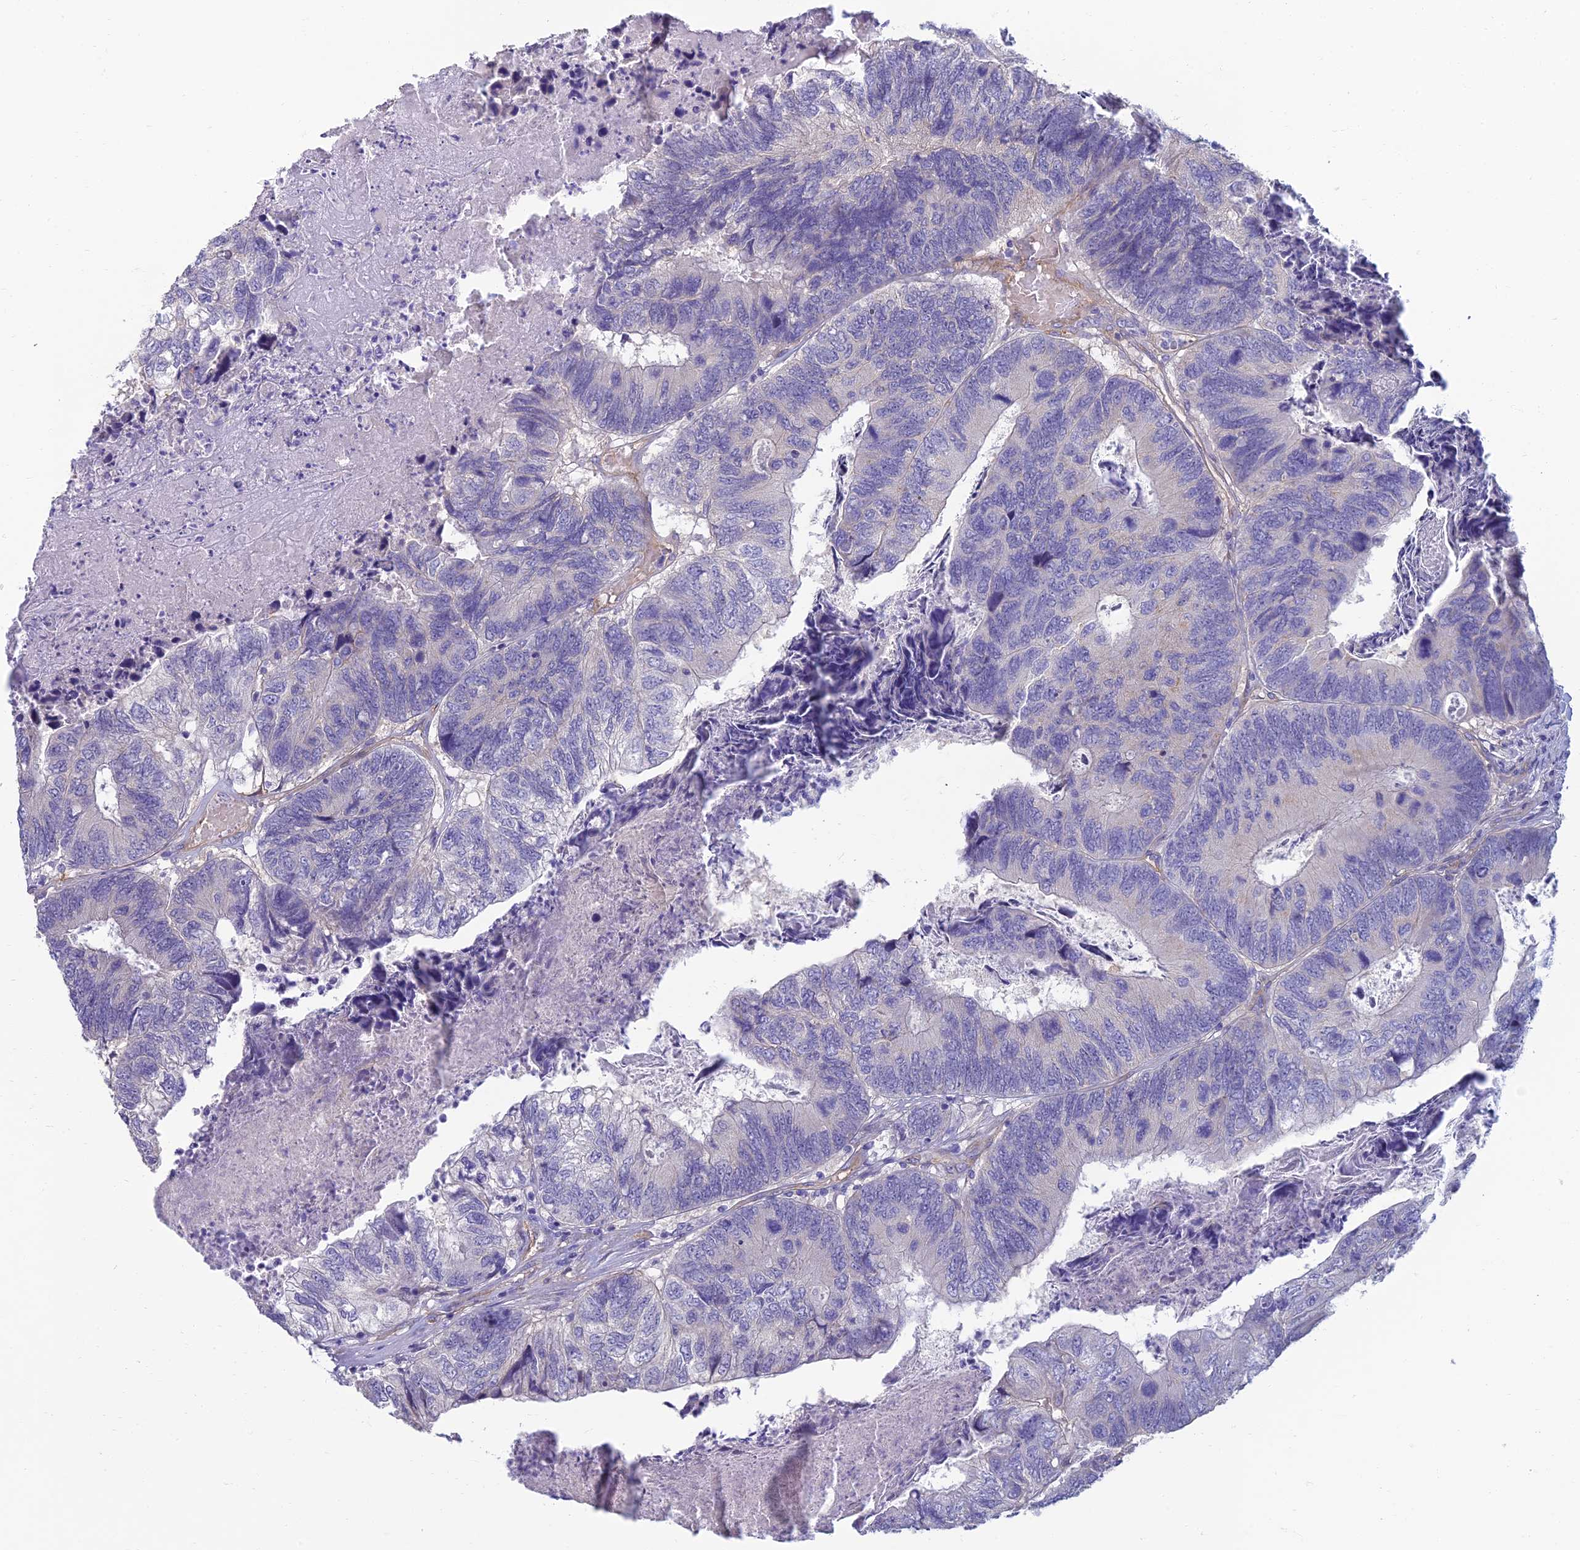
{"staining": {"intensity": "negative", "quantity": "none", "location": "none"}, "tissue": "colorectal cancer", "cell_type": "Tumor cells", "image_type": "cancer", "snomed": [{"axis": "morphology", "description": "Adenocarcinoma, NOS"}, {"axis": "topography", "description": "Colon"}], "caption": "Colorectal cancer (adenocarcinoma) was stained to show a protein in brown. There is no significant positivity in tumor cells. (Stains: DAB IHC with hematoxylin counter stain, Microscopy: brightfield microscopy at high magnification).", "gene": "NEURL1", "patient": {"sex": "female", "age": 67}}